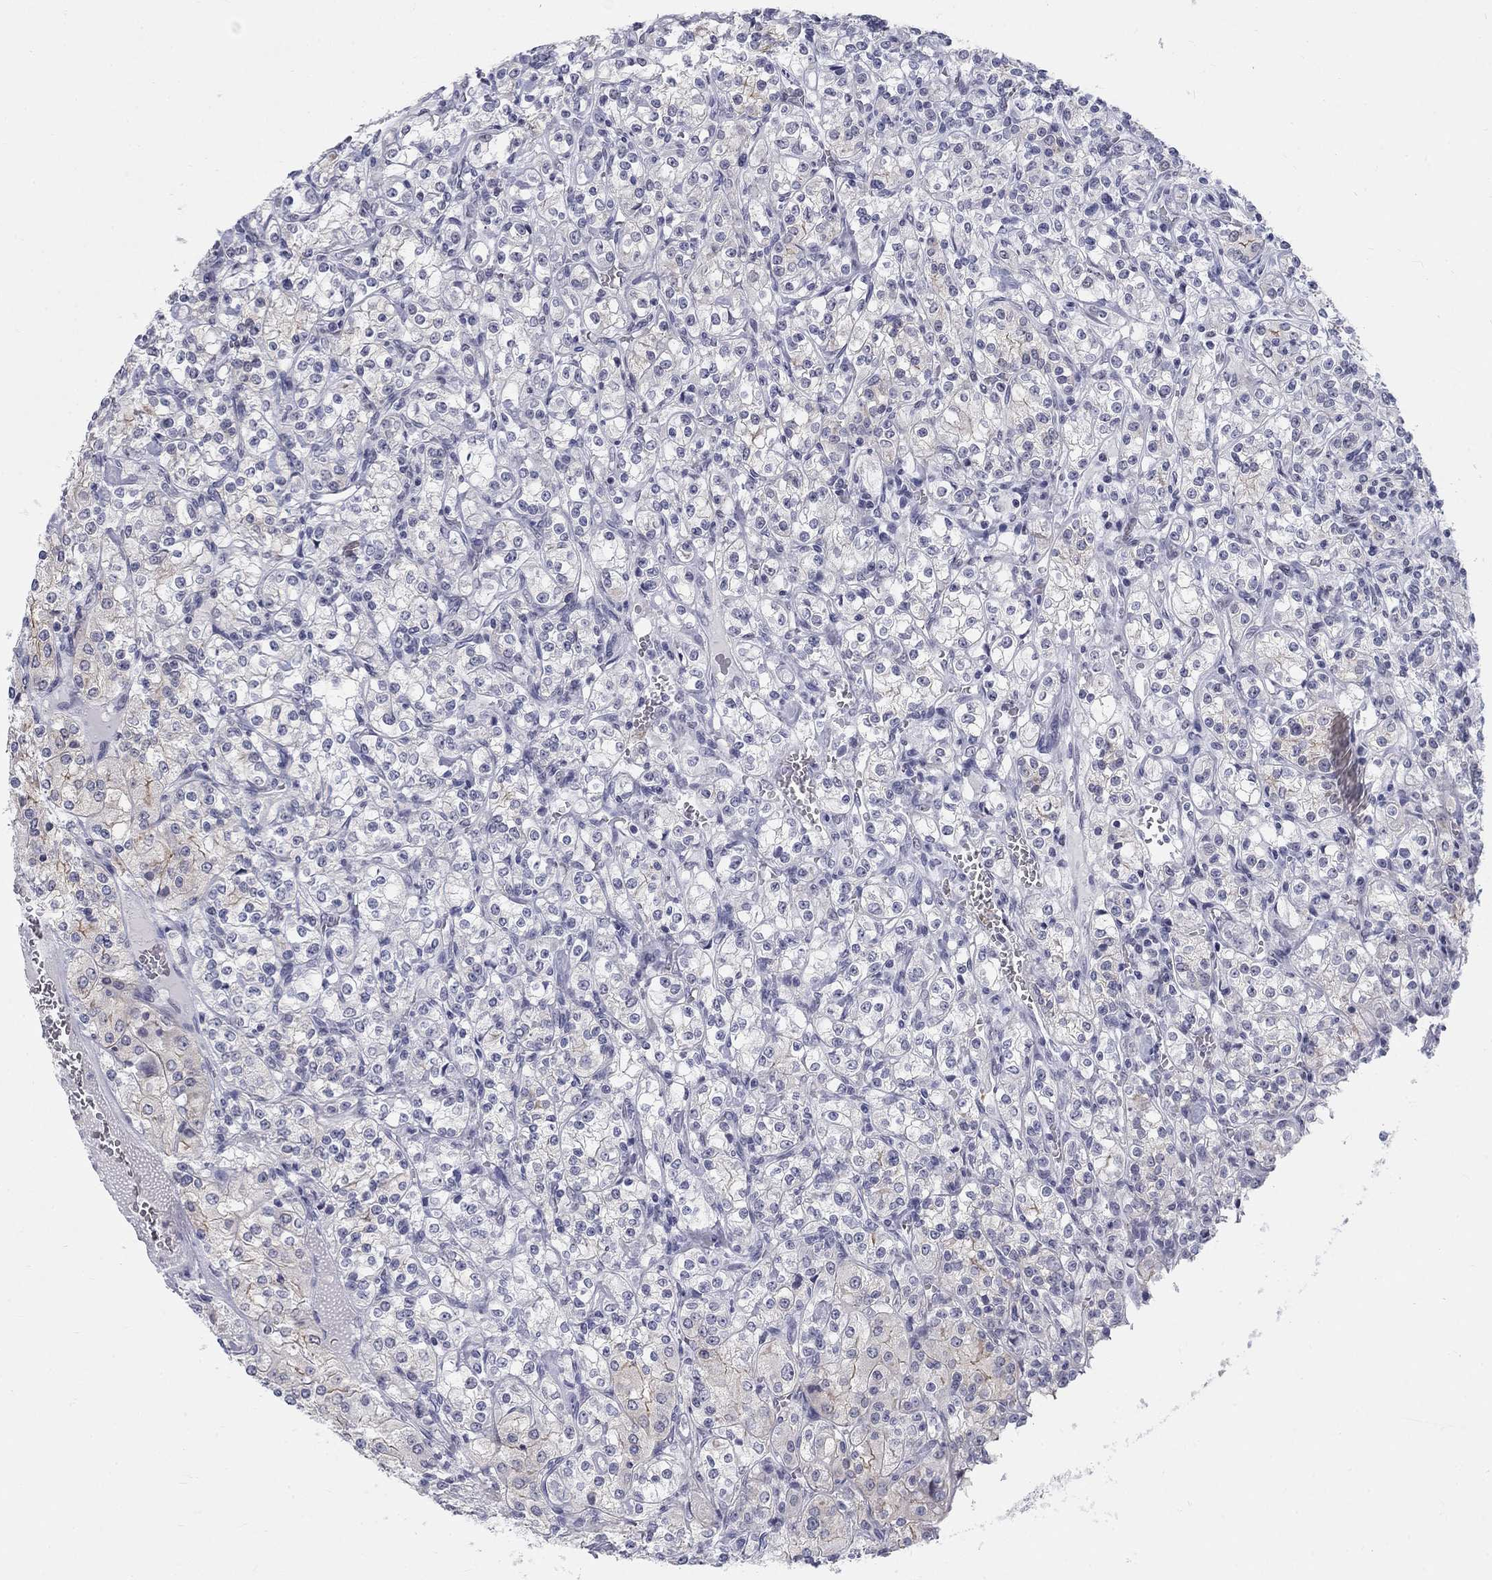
{"staining": {"intensity": "weak", "quantity": "<25%", "location": "cytoplasmic/membranous"}, "tissue": "renal cancer", "cell_type": "Tumor cells", "image_type": "cancer", "snomed": [{"axis": "morphology", "description": "Adenocarcinoma, NOS"}, {"axis": "topography", "description": "Kidney"}], "caption": "A high-resolution micrograph shows immunohistochemistry staining of renal cancer, which shows no significant staining in tumor cells.", "gene": "DMTN", "patient": {"sex": "male", "age": 77}}